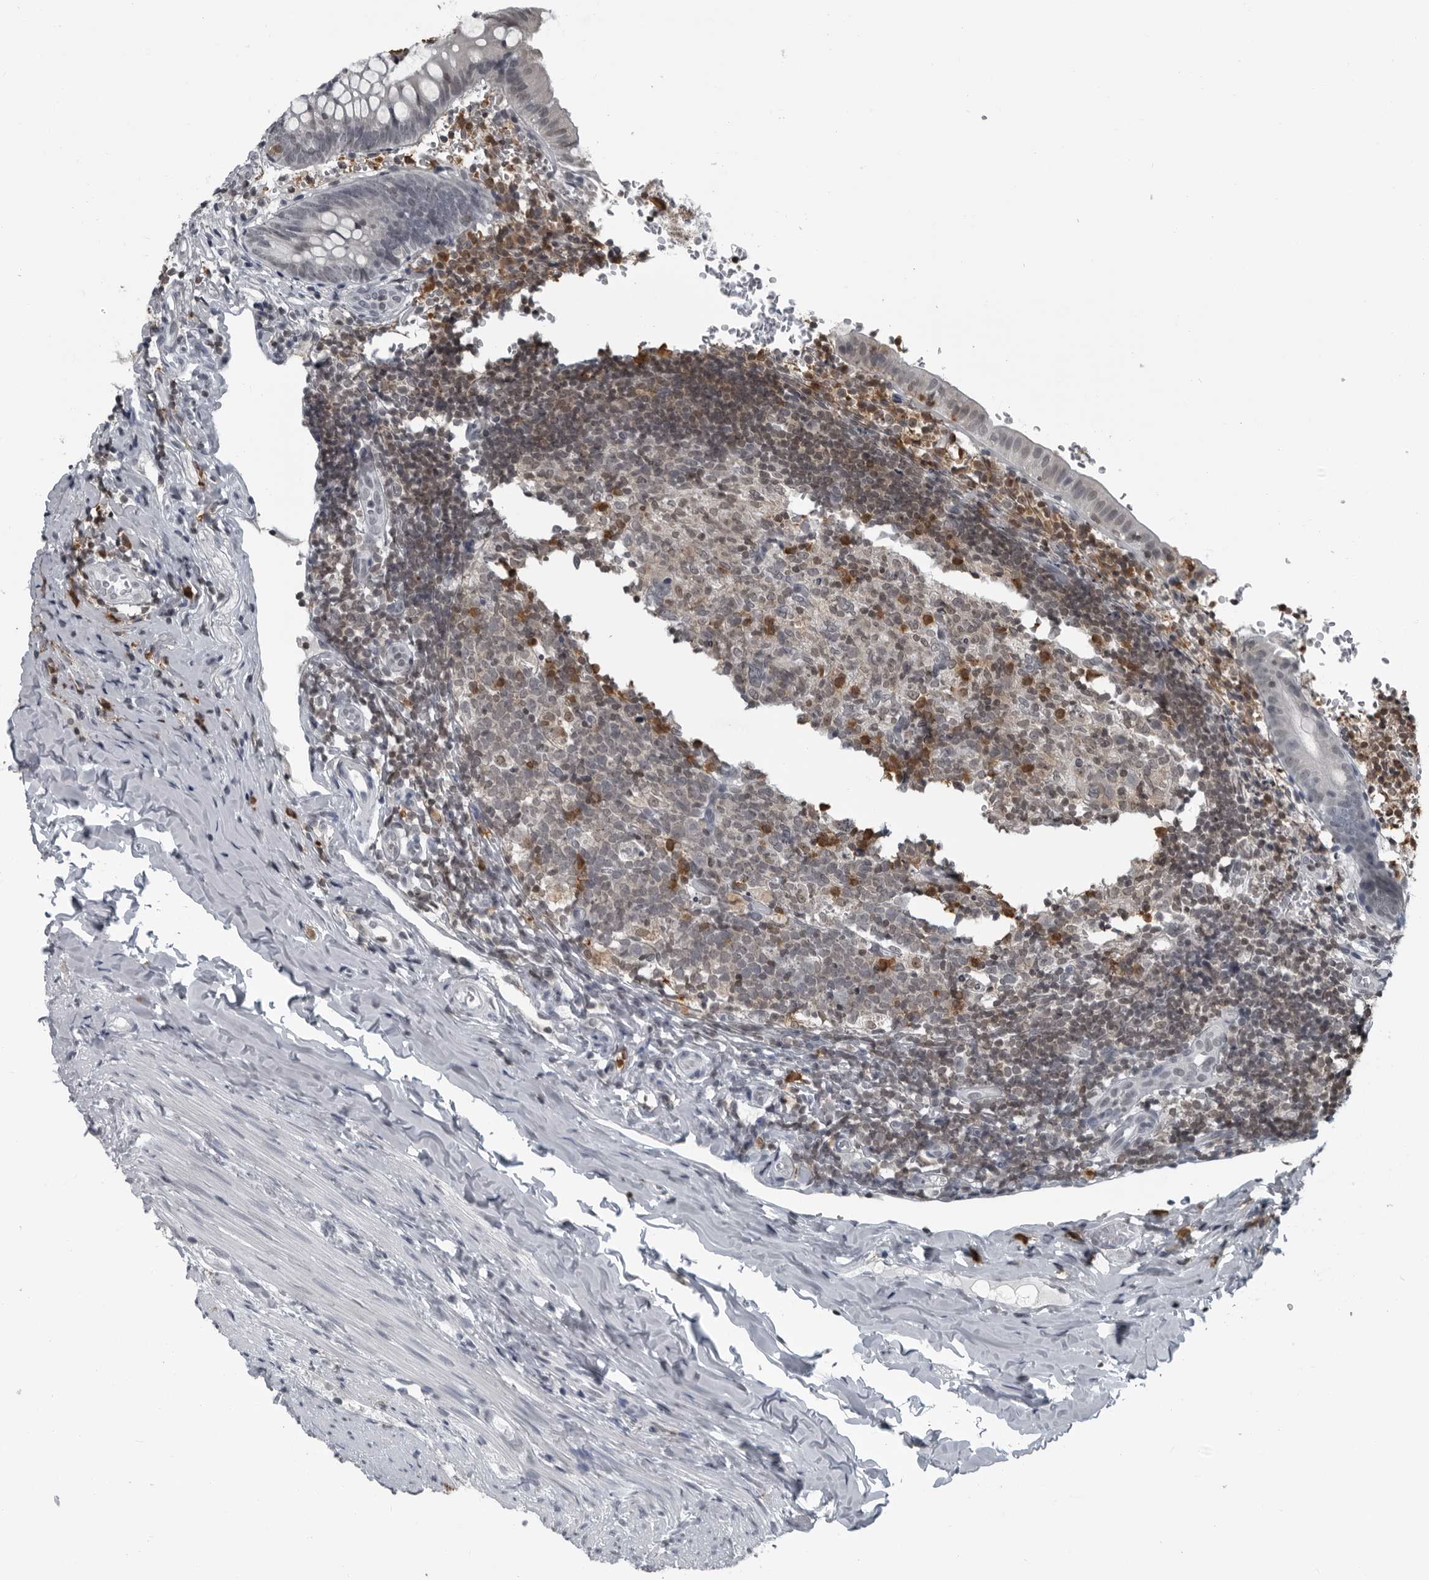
{"staining": {"intensity": "negative", "quantity": "none", "location": "none"}, "tissue": "appendix", "cell_type": "Glandular cells", "image_type": "normal", "snomed": [{"axis": "morphology", "description": "Normal tissue, NOS"}, {"axis": "topography", "description": "Appendix"}], "caption": "This histopathology image is of benign appendix stained with immunohistochemistry (IHC) to label a protein in brown with the nuclei are counter-stained blue. There is no positivity in glandular cells.", "gene": "RTCA", "patient": {"sex": "male", "age": 8}}